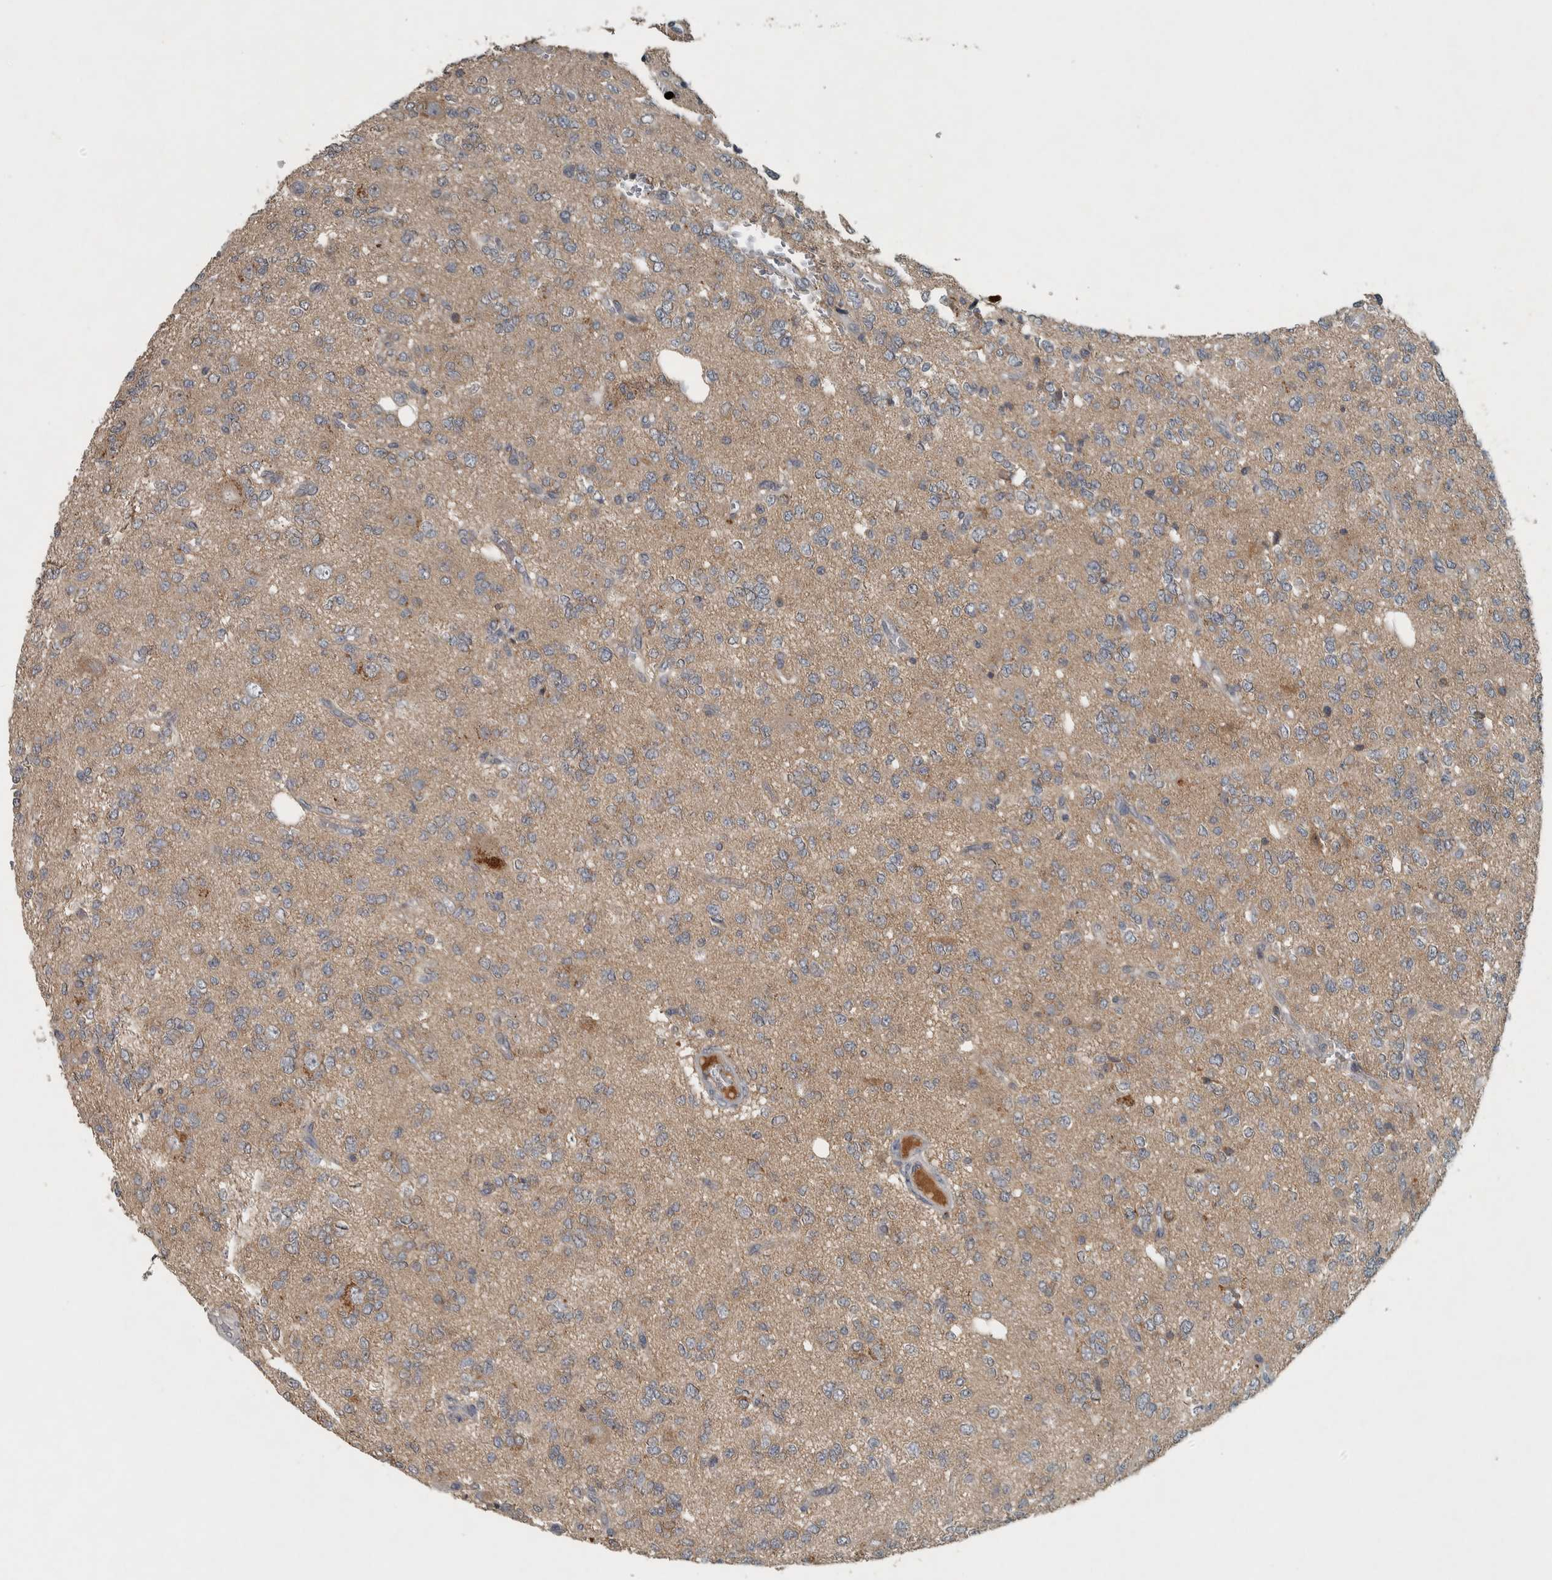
{"staining": {"intensity": "weak", "quantity": "25%-75%", "location": "cytoplasmic/membranous"}, "tissue": "glioma", "cell_type": "Tumor cells", "image_type": "cancer", "snomed": [{"axis": "morphology", "description": "Glioma, malignant, Low grade"}, {"axis": "topography", "description": "Brain"}], "caption": "Immunohistochemistry staining of malignant glioma (low-grade), which demonstrates low levels of weak cytoplasmic/membranous positivity in approximately 25%-75% of tumor cells indicating weak cytoplasmic/membranous protein staining. The staining was performed using DAB (3,3'-diaminobenzidine) (brown) for protein detection and nuclei were counterstained in hematoxylin (blue).", "gene": "CLCN2", "patient": {"sex": "male", "age": 38}}